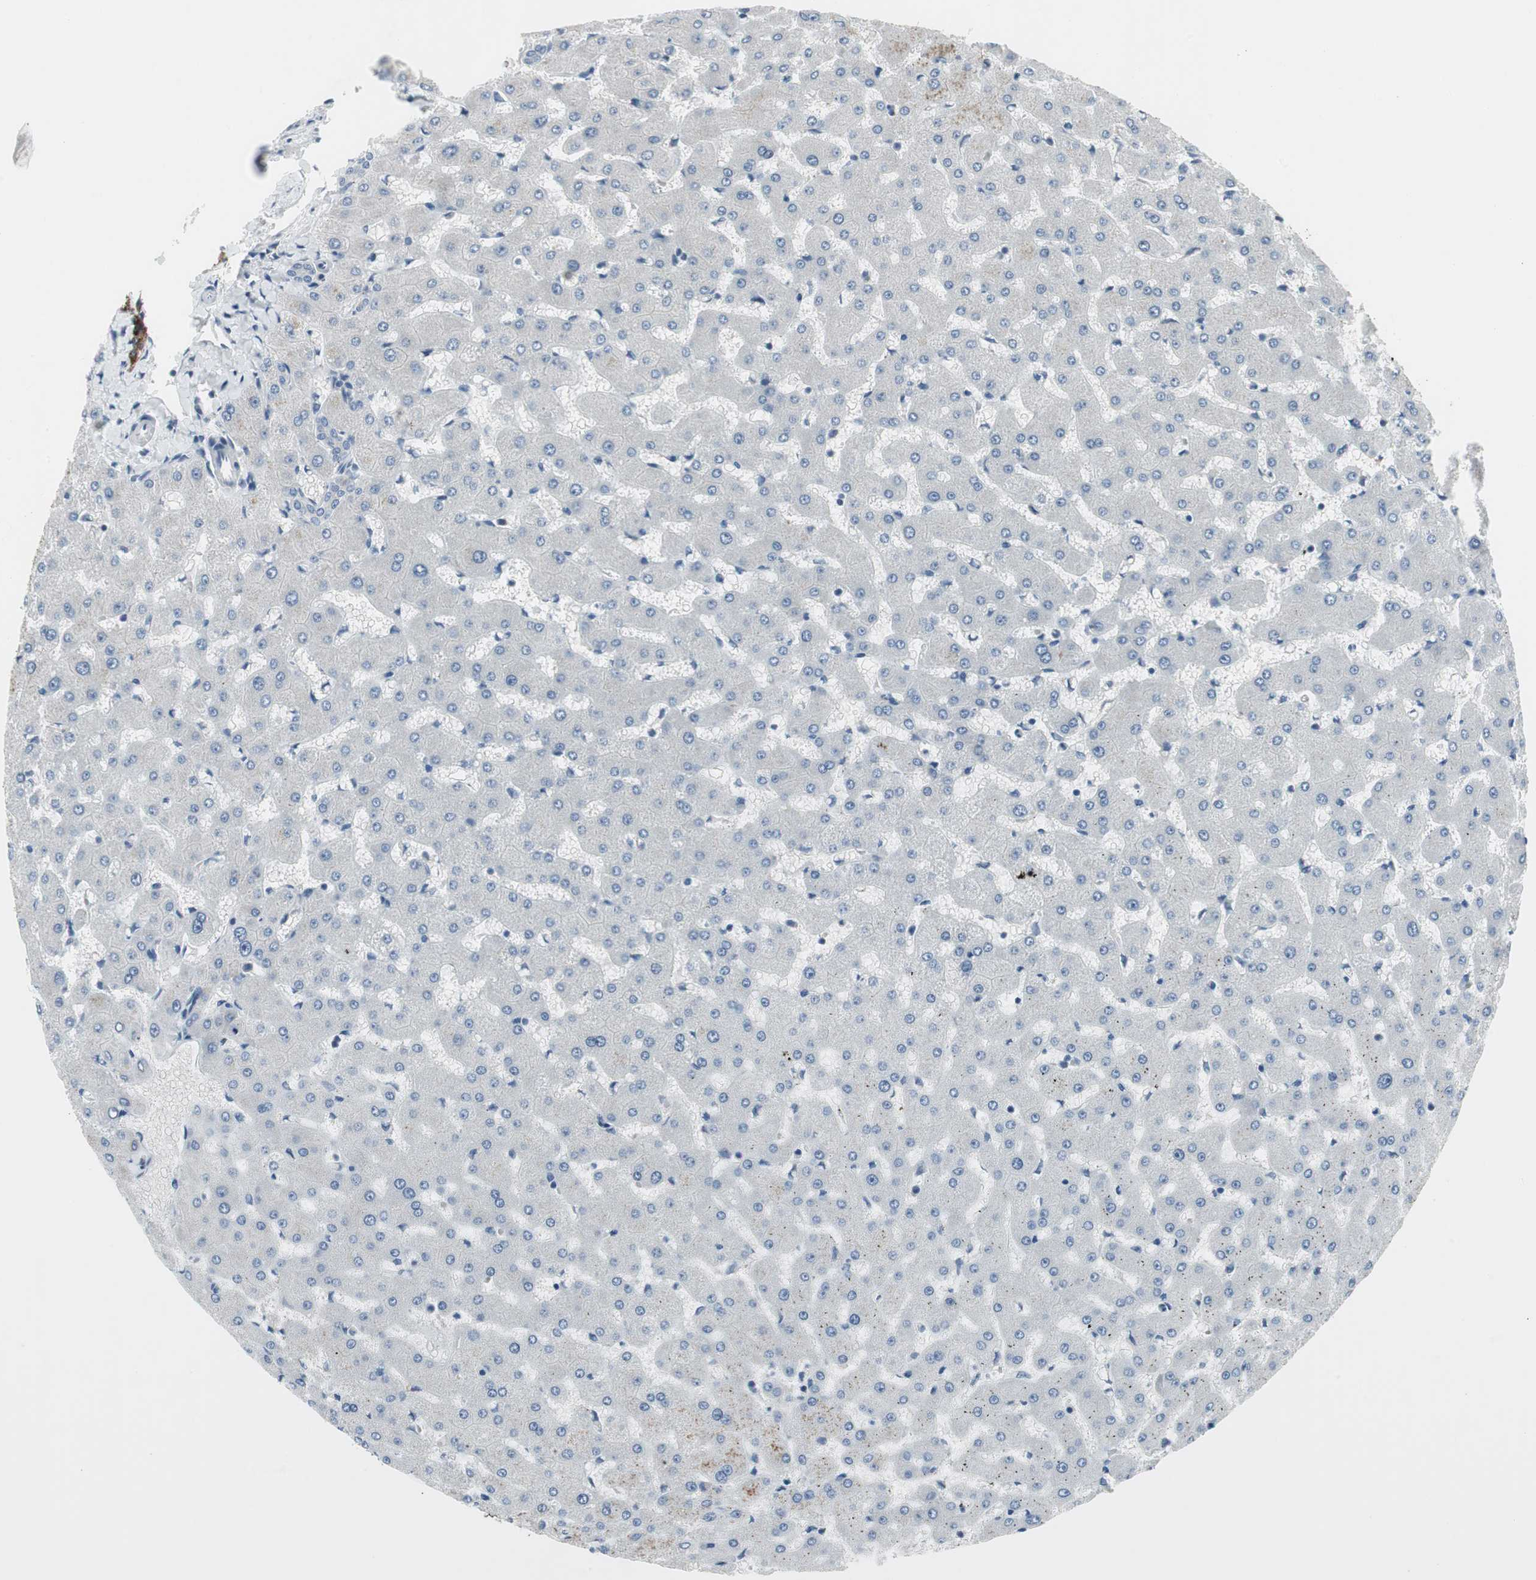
{"staining": {"intensity": "negative", "quantity": "none", "location": "none"}, "tissue": "liver", "cell_type": "Cholangiocytes", "image_type": "normal", "snomed": [{"axis": "morphology", "description": "Normal tissue, NOS"}, {"axis": "topography", "description": "Liver"}], "caption": "An image of liver stained for a protein shows no brown staining in cholangiocytes. The staining was performed using DAB to visualize the protein expression in brown, while the nuclei were stained in blue with hematoxylin (Magnification: 20x).", "gene": "PIGR", "patient": {"sex": "female", "age": 63}}